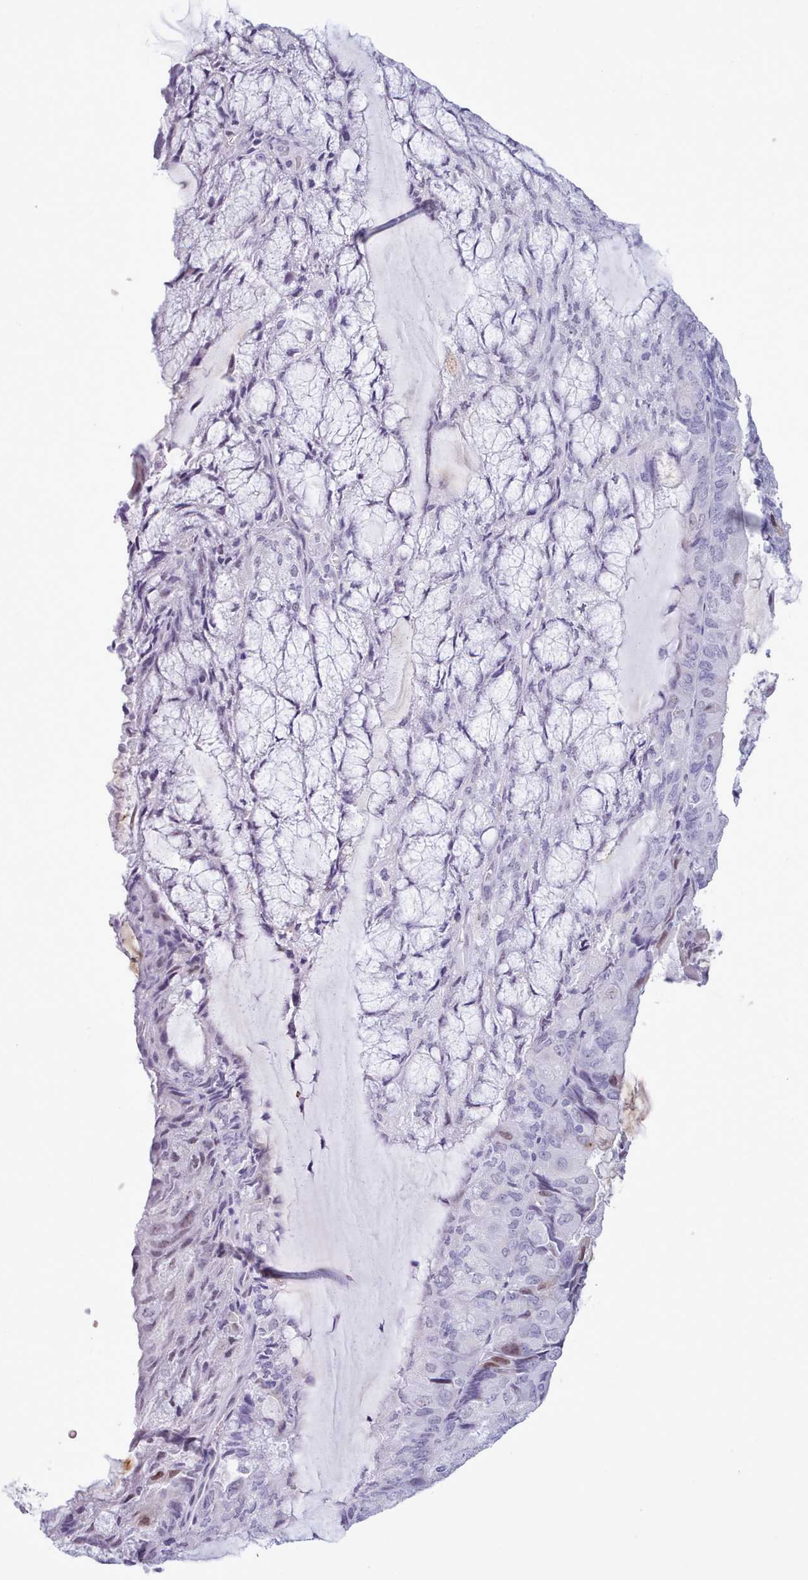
{"staining": {"intensity": "negative", "quantity": "none", "location": "none"}, "tissue": "endometrial cancer", "cell_type": "Tumor cells", "image_type": "cancer", "snomed": [{"axis": "morphology", "description": "Adenocarcinoma, NOS"}, {"axis": "topography", "description": "Endometrium"}], "caption": "Human endometrial adenocarcinoma stained for a protein using IHC displays no expression in tumor cells.", "gene": "FBXO48", "patient": {"sex": "female", "age": 81}}